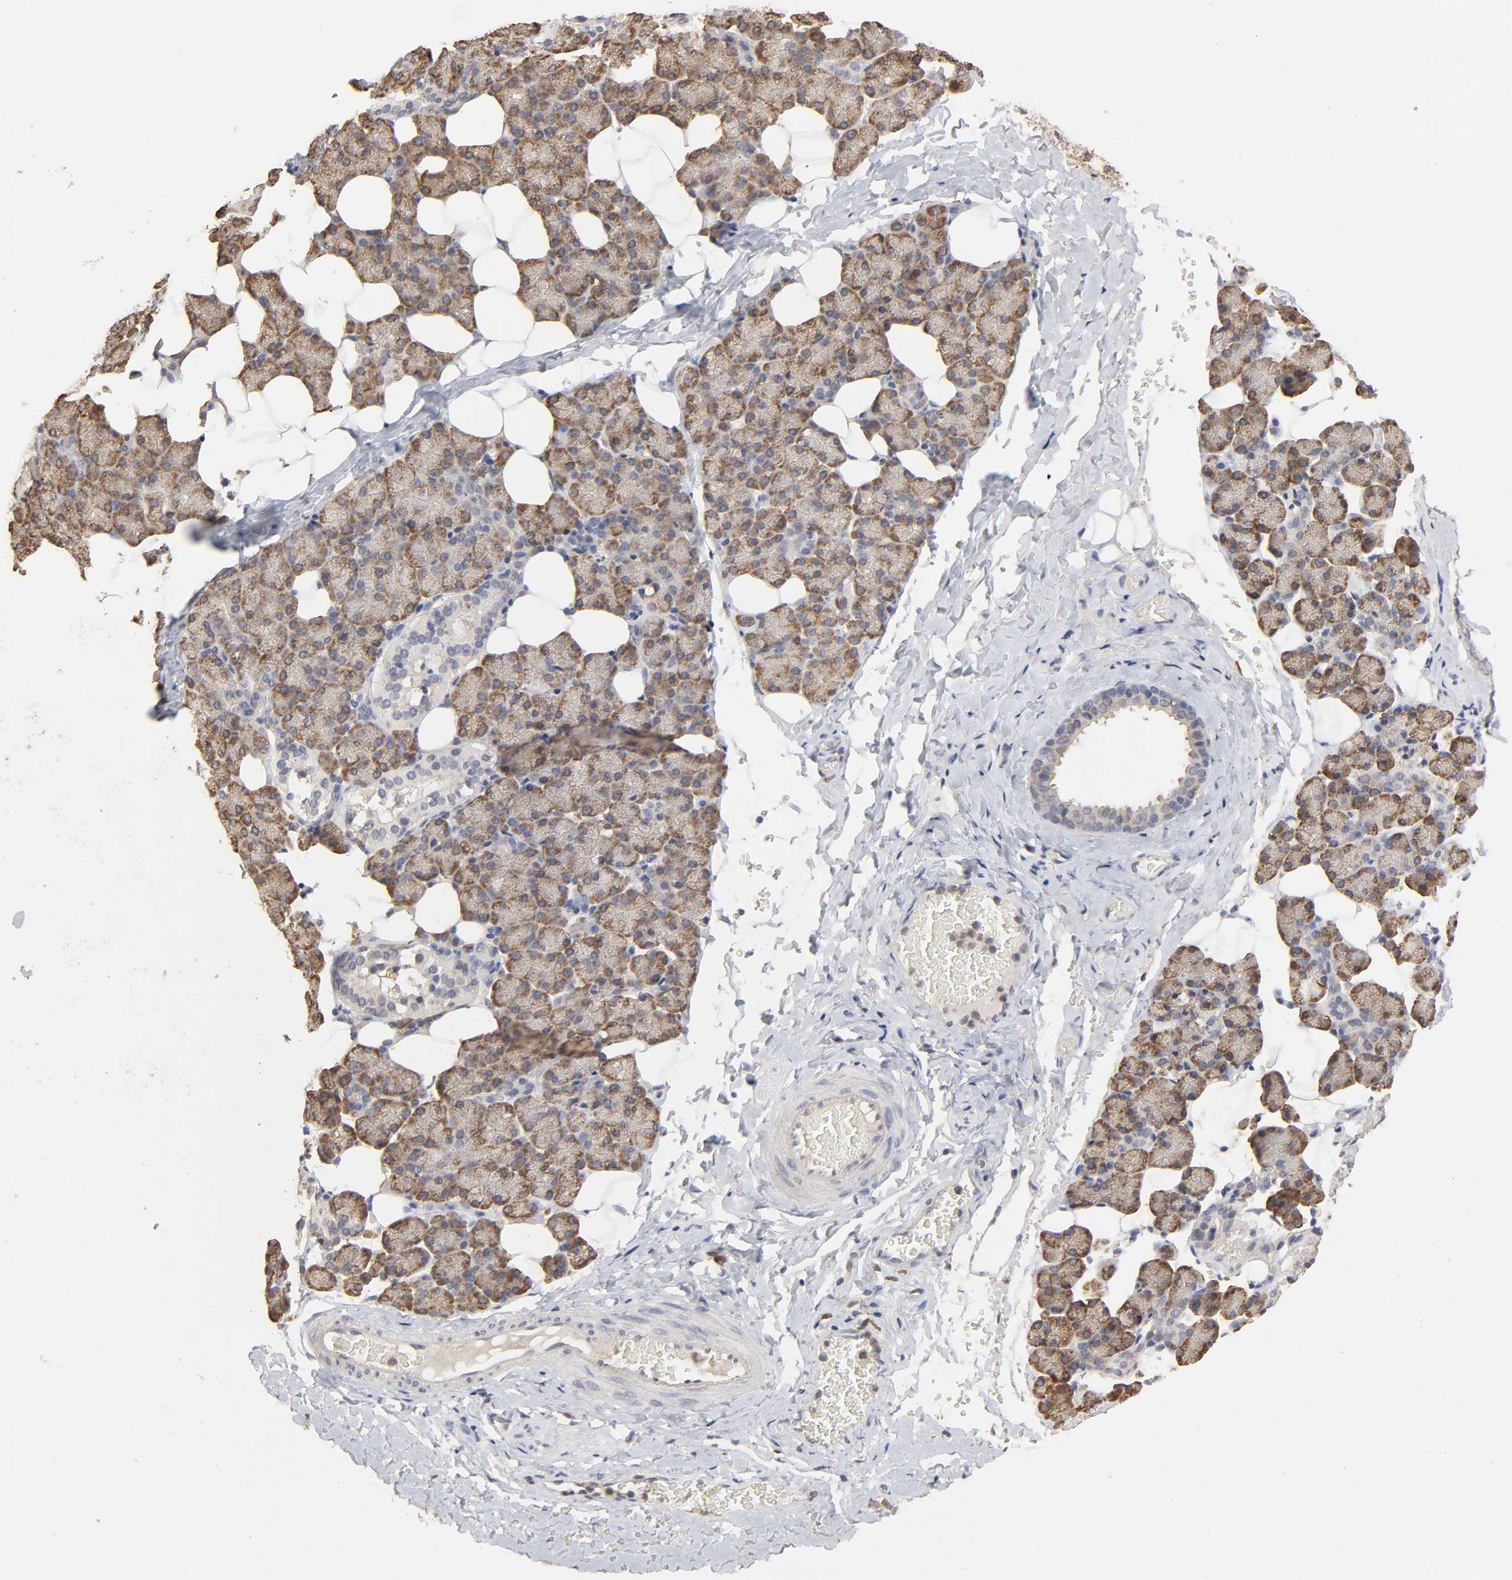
{"staining": {"intensity": "moderate", "quantity": ">75%", "location": "cytoplasmic/membranous"}, "tissue": "salivary gland", "cell_type": "Glandular cells", "image_type": "normal", "snomed": [{"axis": "morphology", "description": "Normal tissue, NOS"}, {"axis": "topography", "description": "Lymph node"}, {"axis": "topography", "description": "Salivary gland"}], "caption": "The photomicrograph shows immunohistochemical staining of normal salivary gland. There is moderate cytoplasmic/membranous expression is identified in approximately >75% of glandular cells.", "gene": "EIF4G2", "patient": {"sex": "male", "age": 8}}